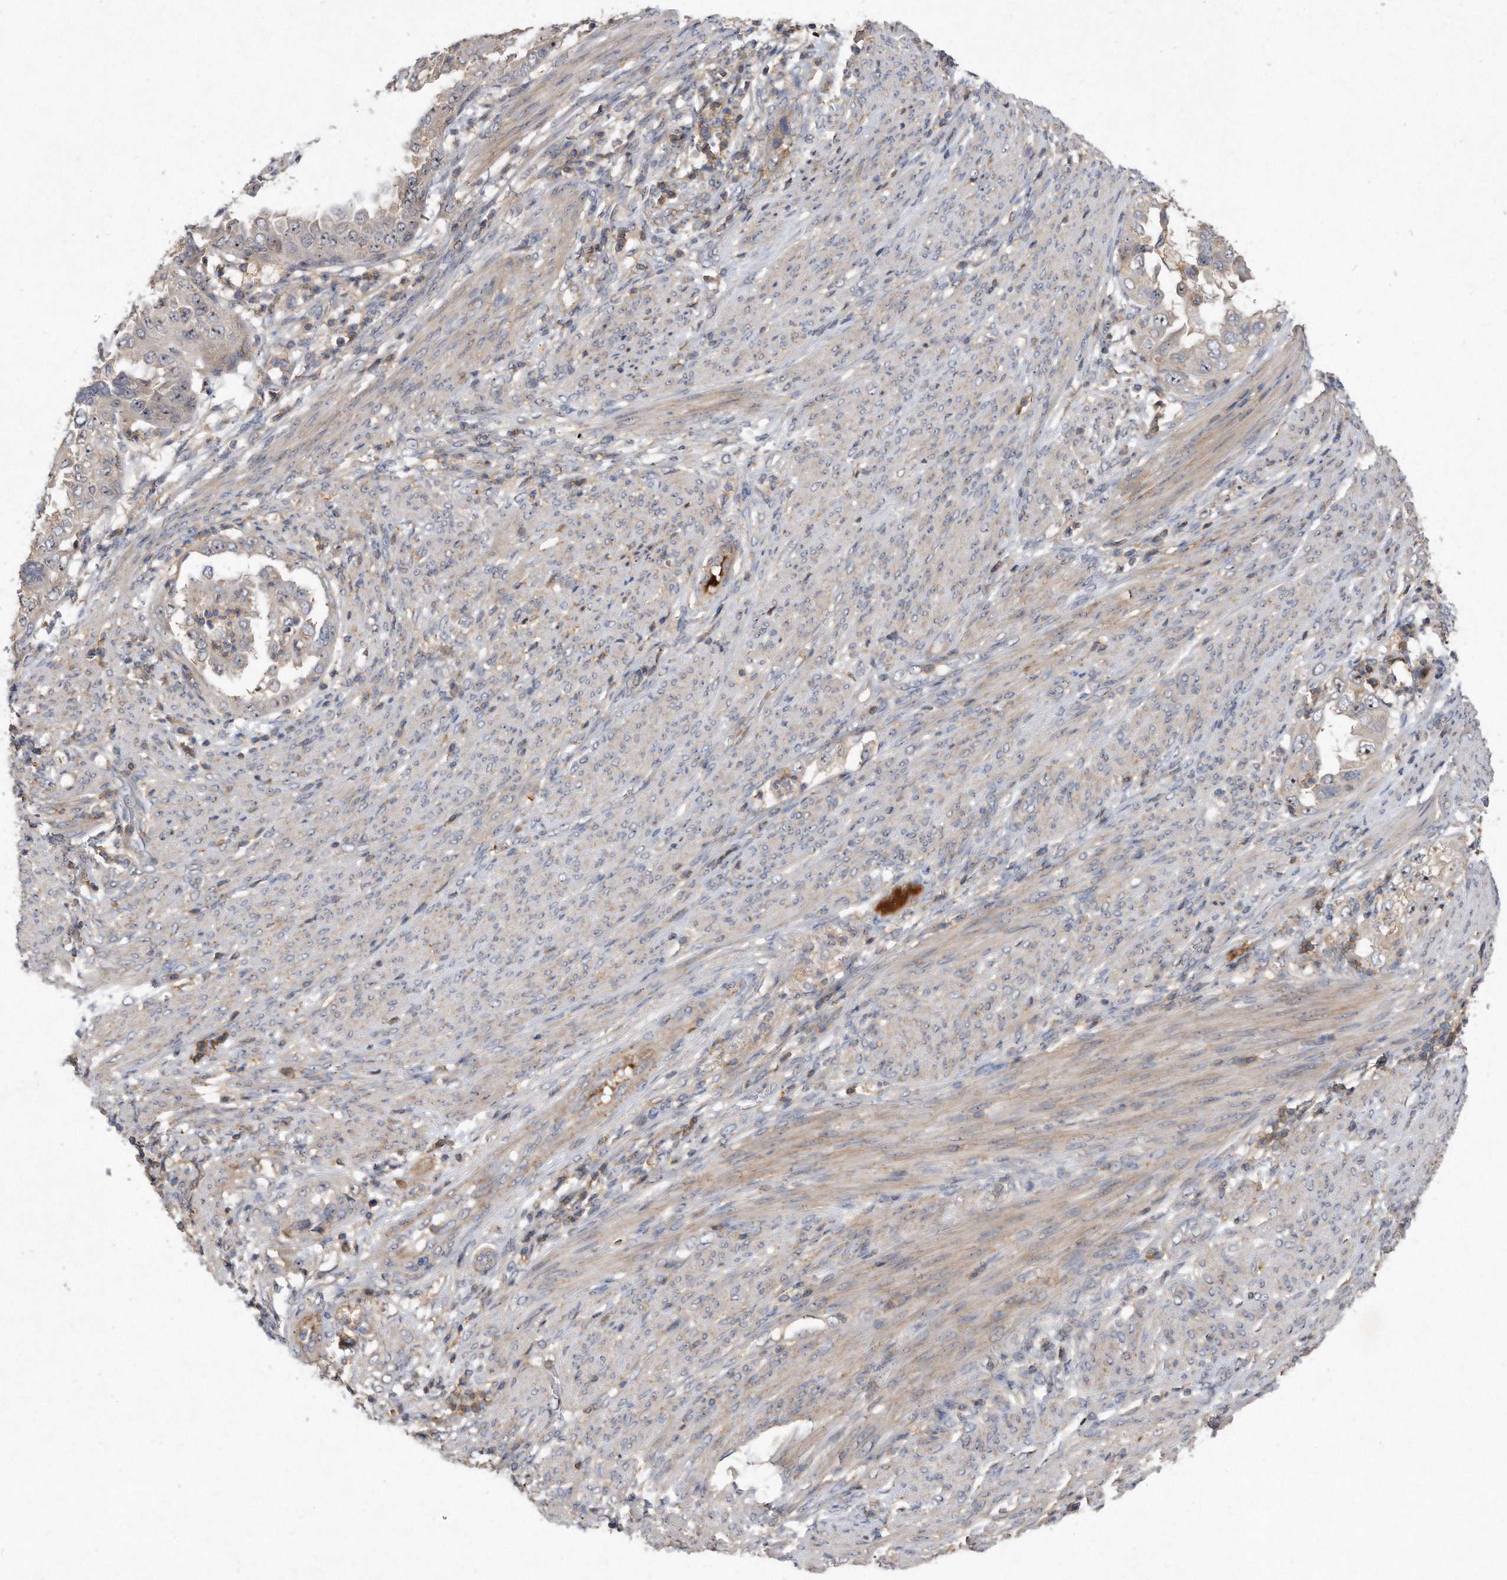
{"staining": {"intensity": "weak", "quantity": ">75%", "location": "nuclear"}, "tissue": "endometrial cancer", "cell_type": "Tumor cells", "image_type": "cancer", "snomed": [{"axis": "morphology", "description": "Adenocarcinoma, NOS"}, {"axis": "topography", "description": "Endometrium"}], "caption": "Immunohistochemistry (IHC) of human adenocarcinoma (endometrial) displays low levels of weak nuclear staining in about >75% of tumor cells.", "gene": "PGBD2", "patient": {"sex": "female", "age": 85}}